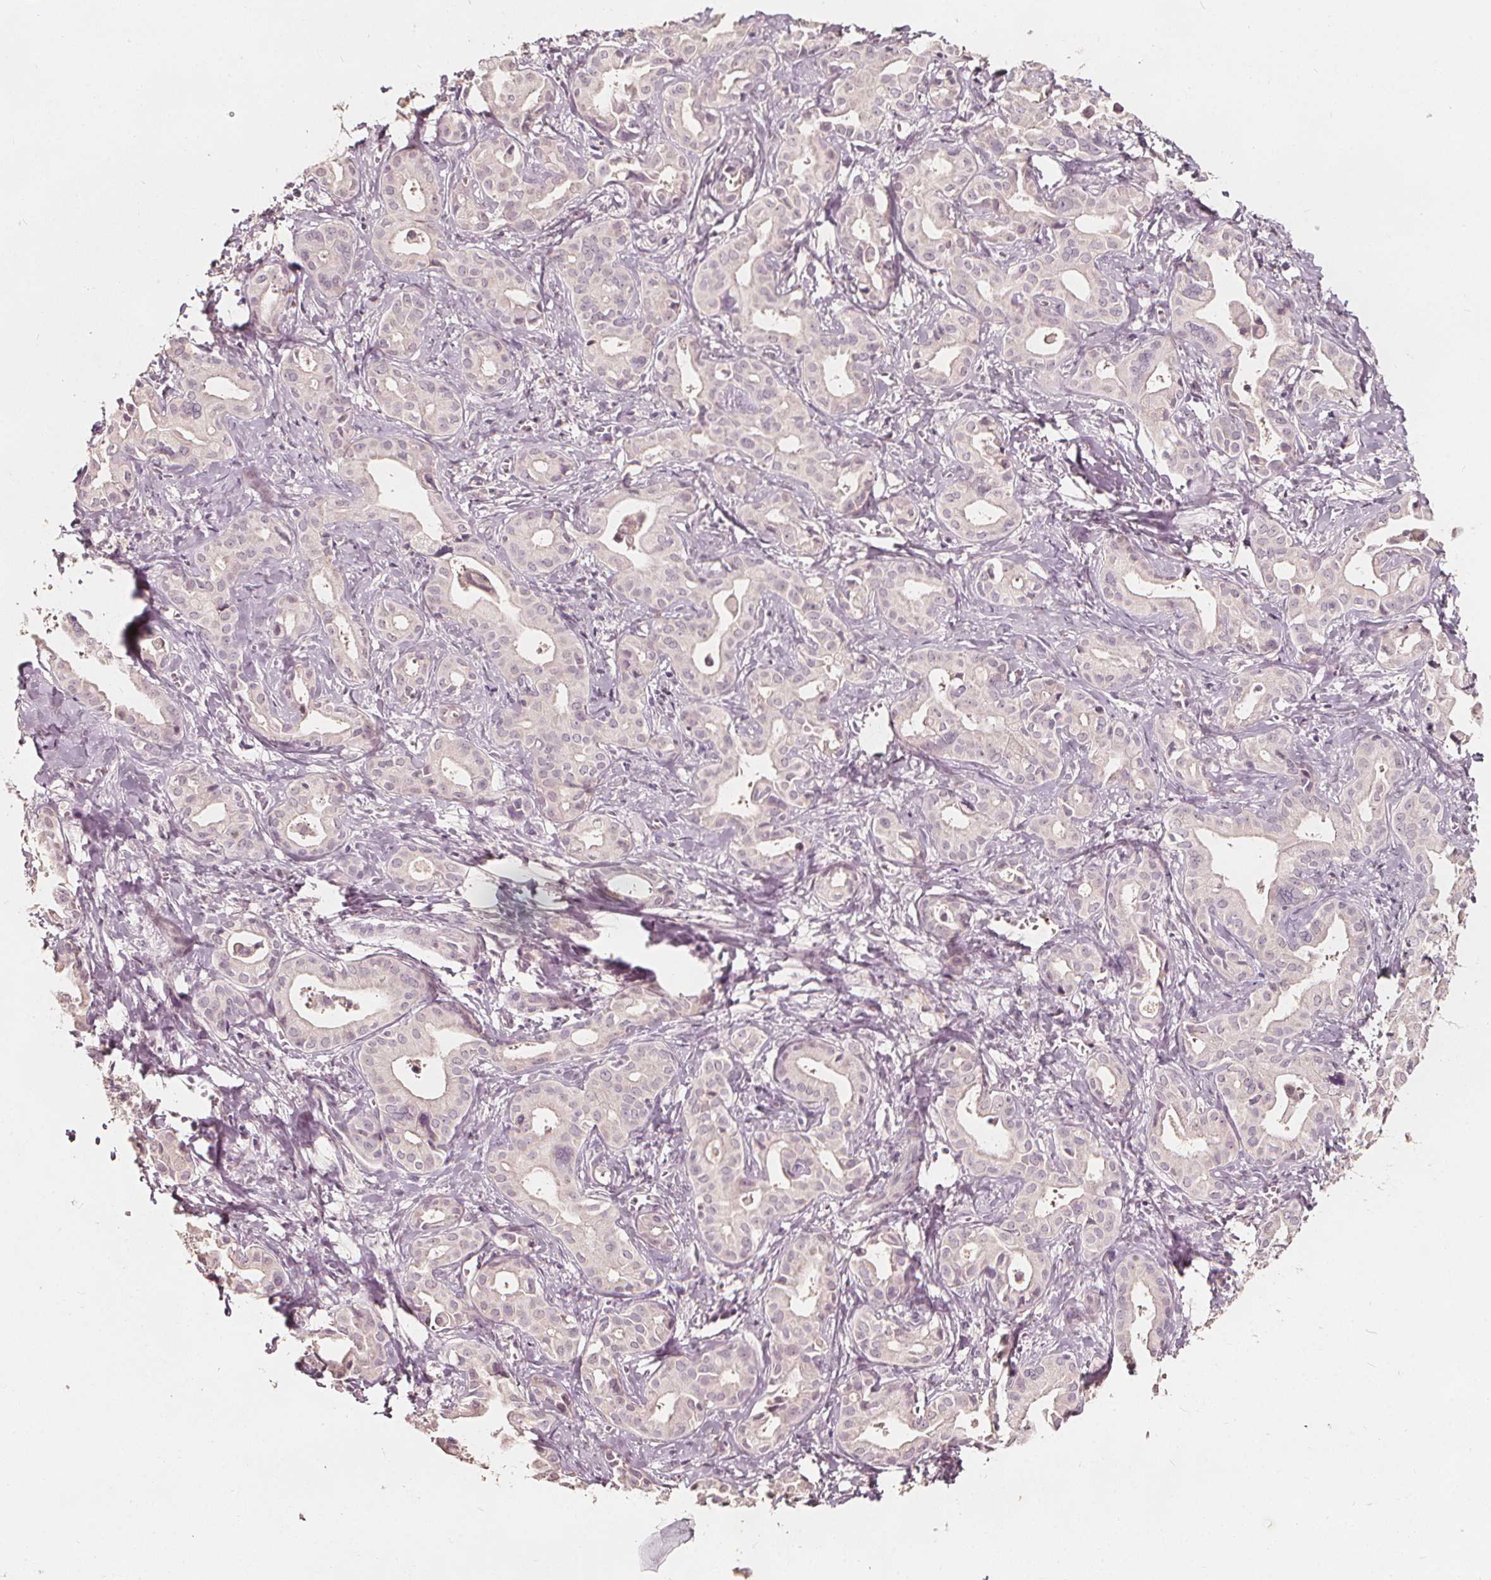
{"staining": {"intensity": "negative", "quantity": "none", "location": "none"}, "tissue": "liver cancer", "cell_type": "Tumor cells", "image_type": "cancer", "snomed": [{"axis": "morphology", "description": "Cholangiocarcinoma"}, {"axis": "topography", "description": "Liver"}], "caption": "Histopathology image shows no protein expression in tumor cells of liver cancer (cholangiocarcinoma) tissue.", "gene": "NPC1L1", "patient": {"sex": "female", "age": 65}}